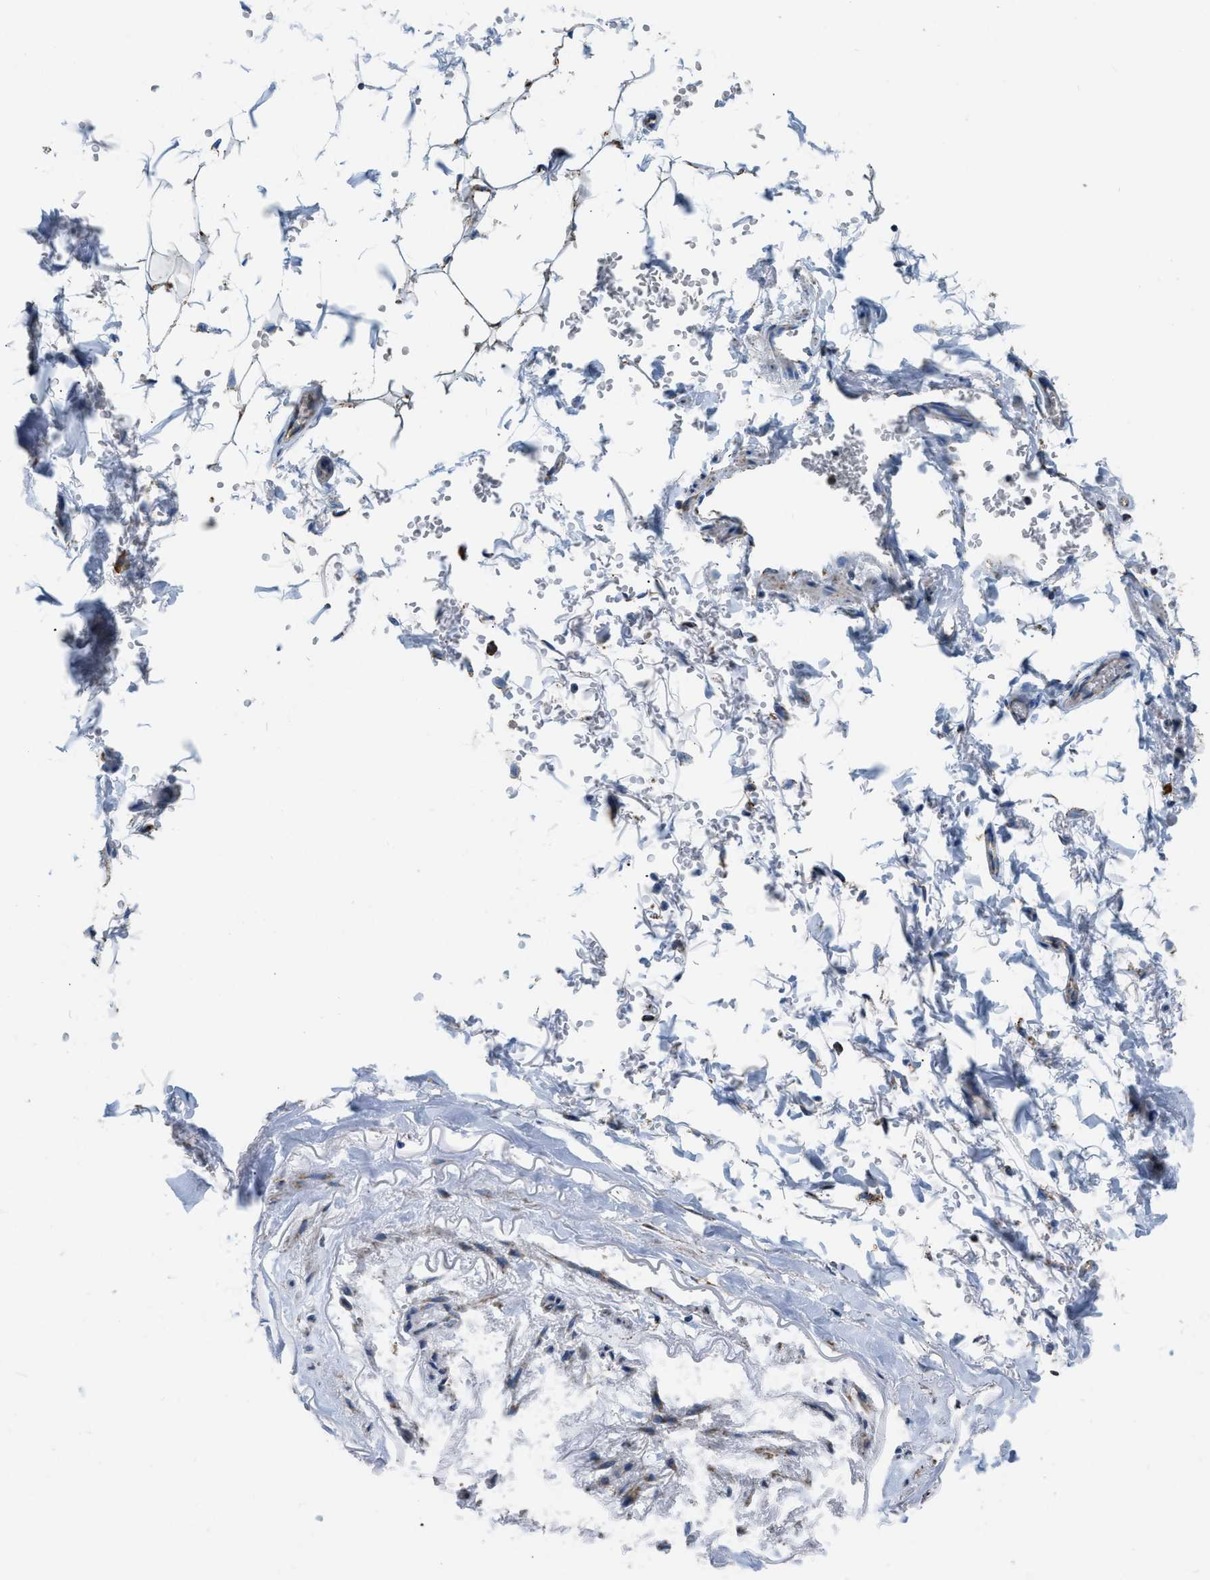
{"staining": {"intensity": "moderate", "quantity": ">75%", "location": "cytoplasmic/membranous"}, "tissue": "adipose tissue", "cell_type": "Adipocytes", "image_type": "normal", "snomed": [{"axis": "morphology", "description": "Normal tissue, NOS"}, {"axis": "topography", "description": "Cartilage tissue"}, {"axis": "topography", "description": "Lung"}], "caption": "Protein staining exhibits moderate cytoplasmic/membranous positivity in approximately >75% of adipocytes in benign adipose tissue.", "gene": "ETFB", "patient": {"sex": "female", "age": 77}}